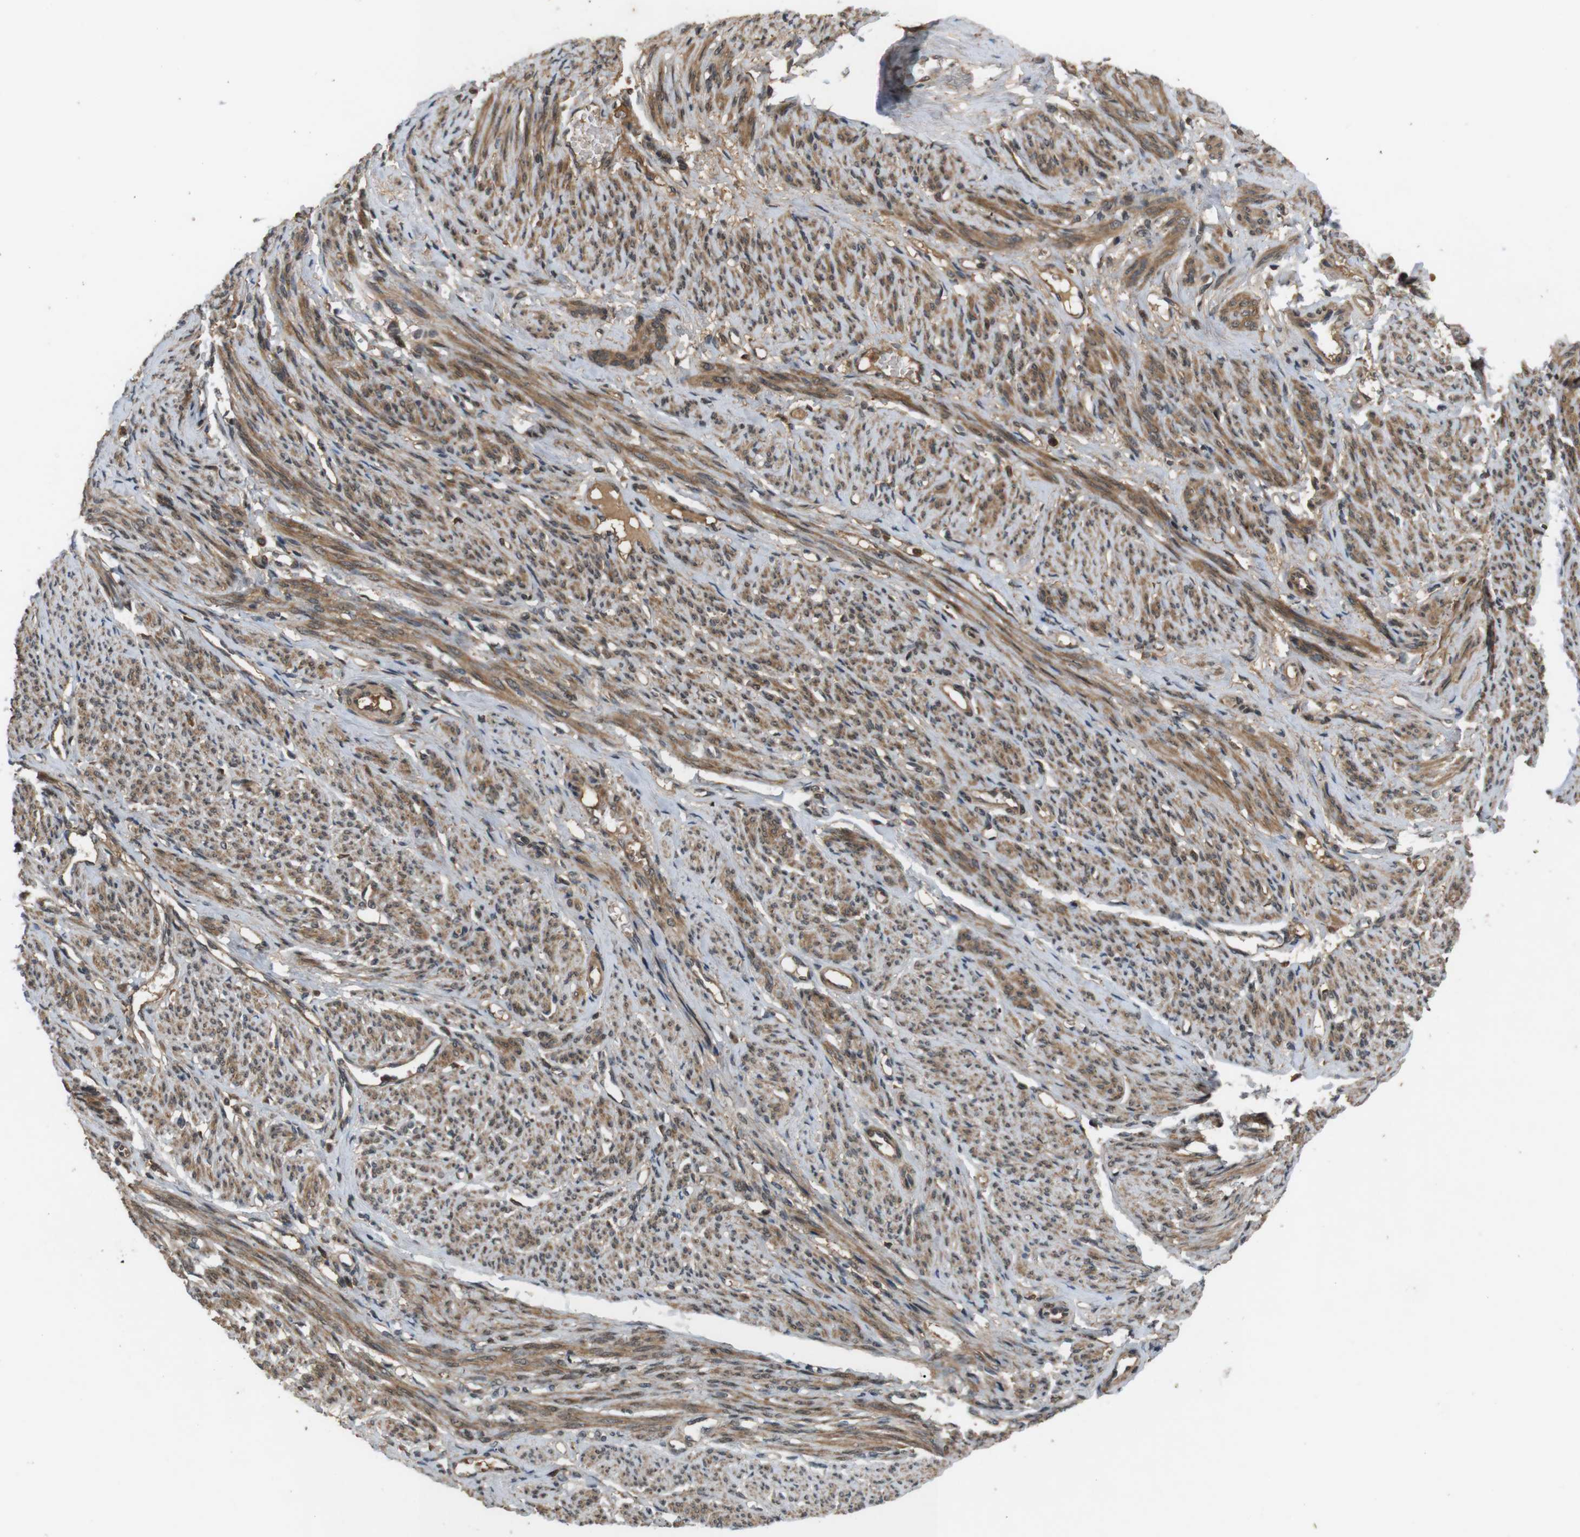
{"staining": {"intensity": "moderate", "quantity": ">75%", "location": "cytoplasmic/membranous"}, "tissue": "smooth muscle", "cell_type": "Smooth muscle cells", "image_type": "normal", "snomed": [{"axis": "morphology", "description": "Normal tissue, NOS"}, {"axis": "topography", "description": "Smooth muscle"}], "caption": "Immunohistochemistry (IHC) of benign smooth muscle reveals medium levels of moderate cytoplasmic/membranous expression in about >75% of smooth muscle cells. (Stains: DAB (3,3'-diaminobenzidine) in brown, nuclei in blue, Microscopy: brightfield microscopy at high magnification).", "gene": "NFKBIE", "patient": {"sex": "female", "age": 65}}